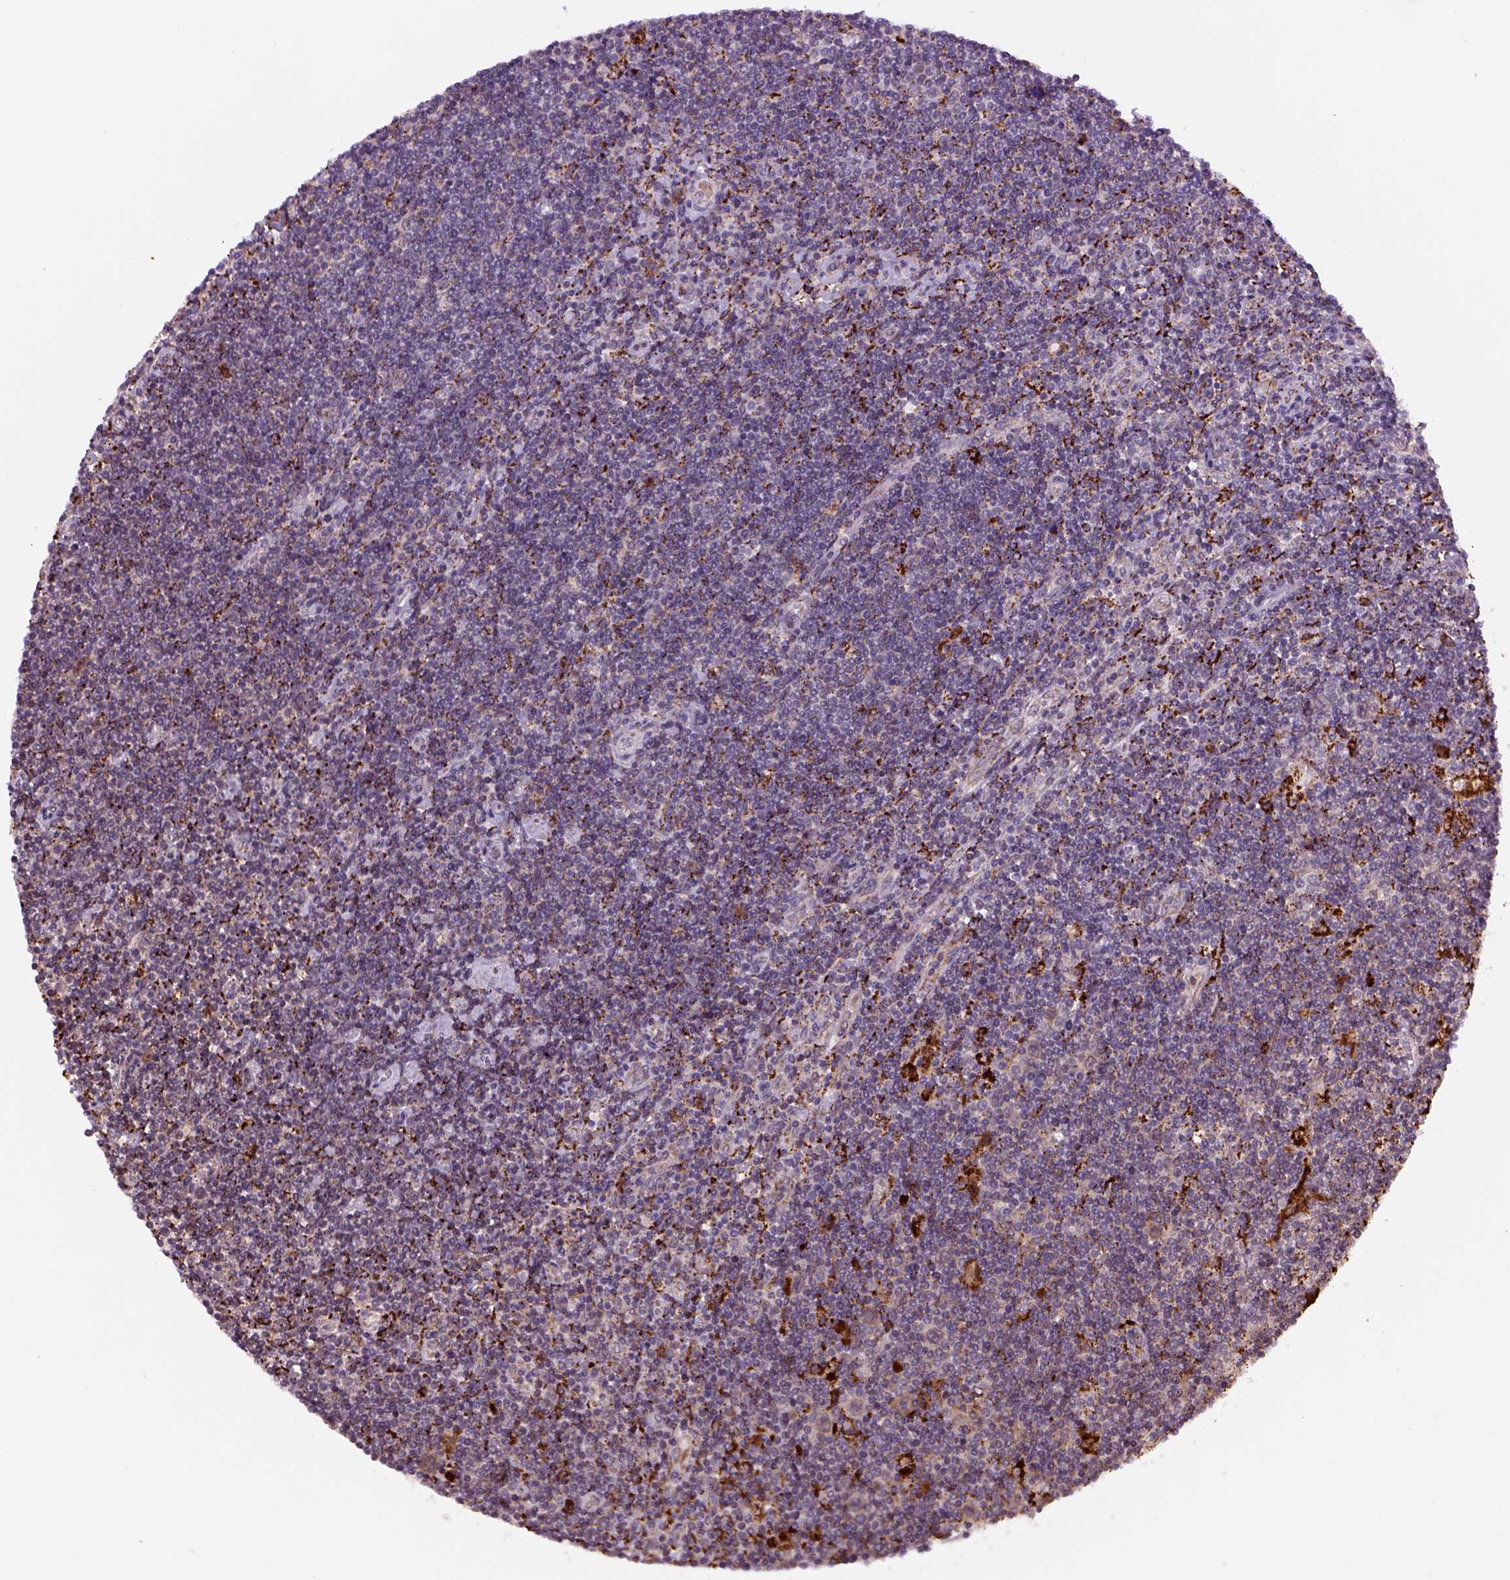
{"staining": {"intensity": "strong", "quantity": "25%-75%", "location": "cytoplasmic/membranous"}, "tissue": "lymphoma", "cell_type": "Tumor cells", "image_type": "cancer", "snomed": [{"axis": "morphology", "description": "Hodgkin's disease, NOS"}, {"axis": "topography", "description": "Lymph node"}], "caption": "Protein staining of Hodgkin's disease tissue reveals strong cytoplasmic/membranous positivity in about 25%-75% of tumor cells. (brown staining indicates protein expression, while blue staining denotes nuclei).", "gene": "FZD7", "patient": {"sex": "male", "age": 40}}